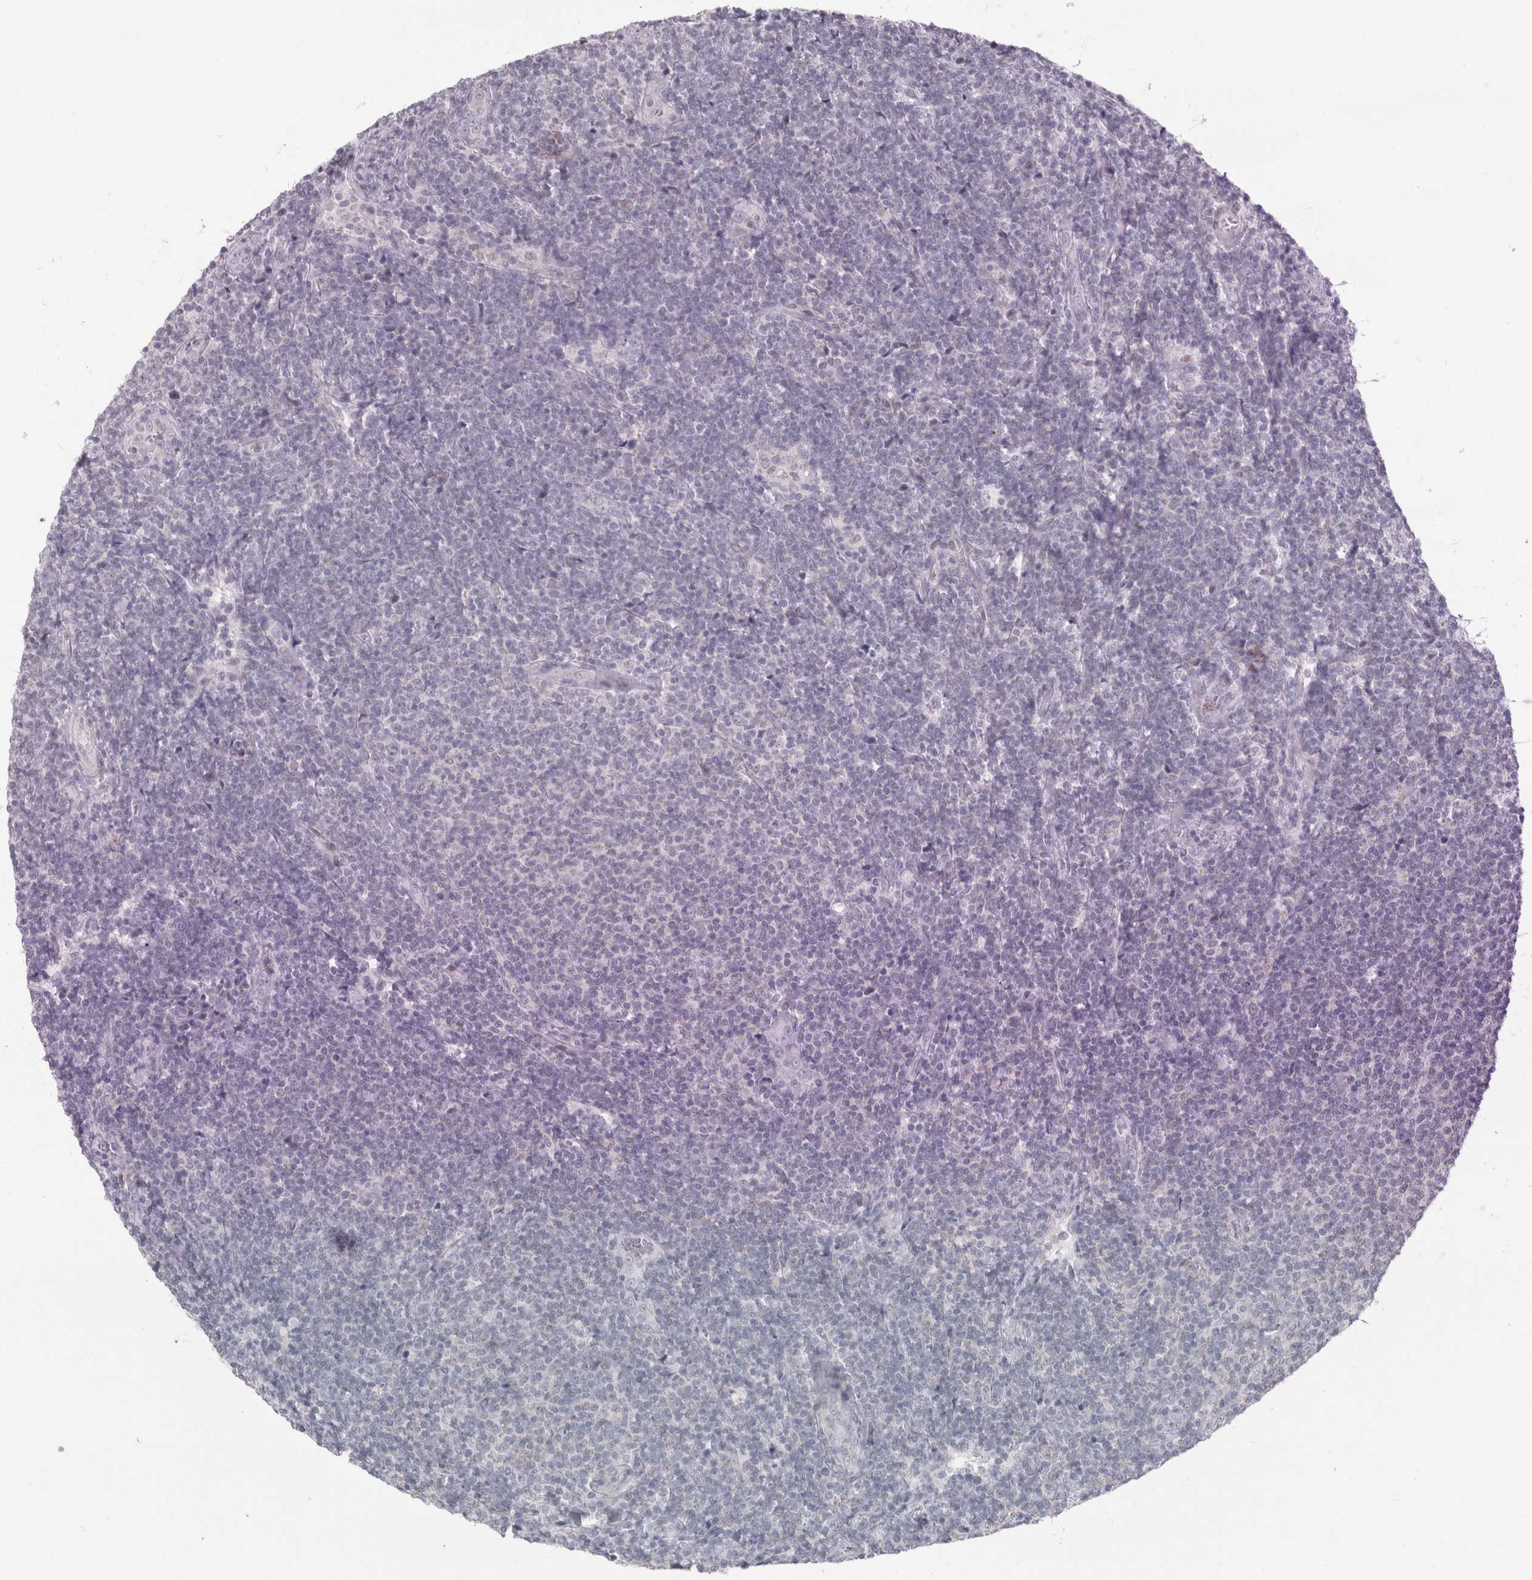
{"staining": {"intensity": "negative", "quantity": "none", "location": "none"}, "tissue": "lymphoma", "cell_type": "Tumor cells", "image_type": "cancer", "snomed": [{"axis": "morphology", "description": "Malignant lymphoma, non-Hodgkin's type, Low grade"}, {"axis": "topography", "description": "Lymph node"}], "caption": "Immunohistochemistry (IHC) photomicrograph of neoplastic tissue: low-grade malignant lymphoma, non-Hodgkin's type stained with DAB (3,3'-diaminobenzidine) reveals no significant protein expression in tumor cells. Brightfield microscopy of immunohistochemistry stained with DAB (3,3'-diaminobenzidine) (brown) and hematoxylin (blue), captured at high magnification.", "gene": "PLIN1", "patient": {"sex": "male", "age": 66}}